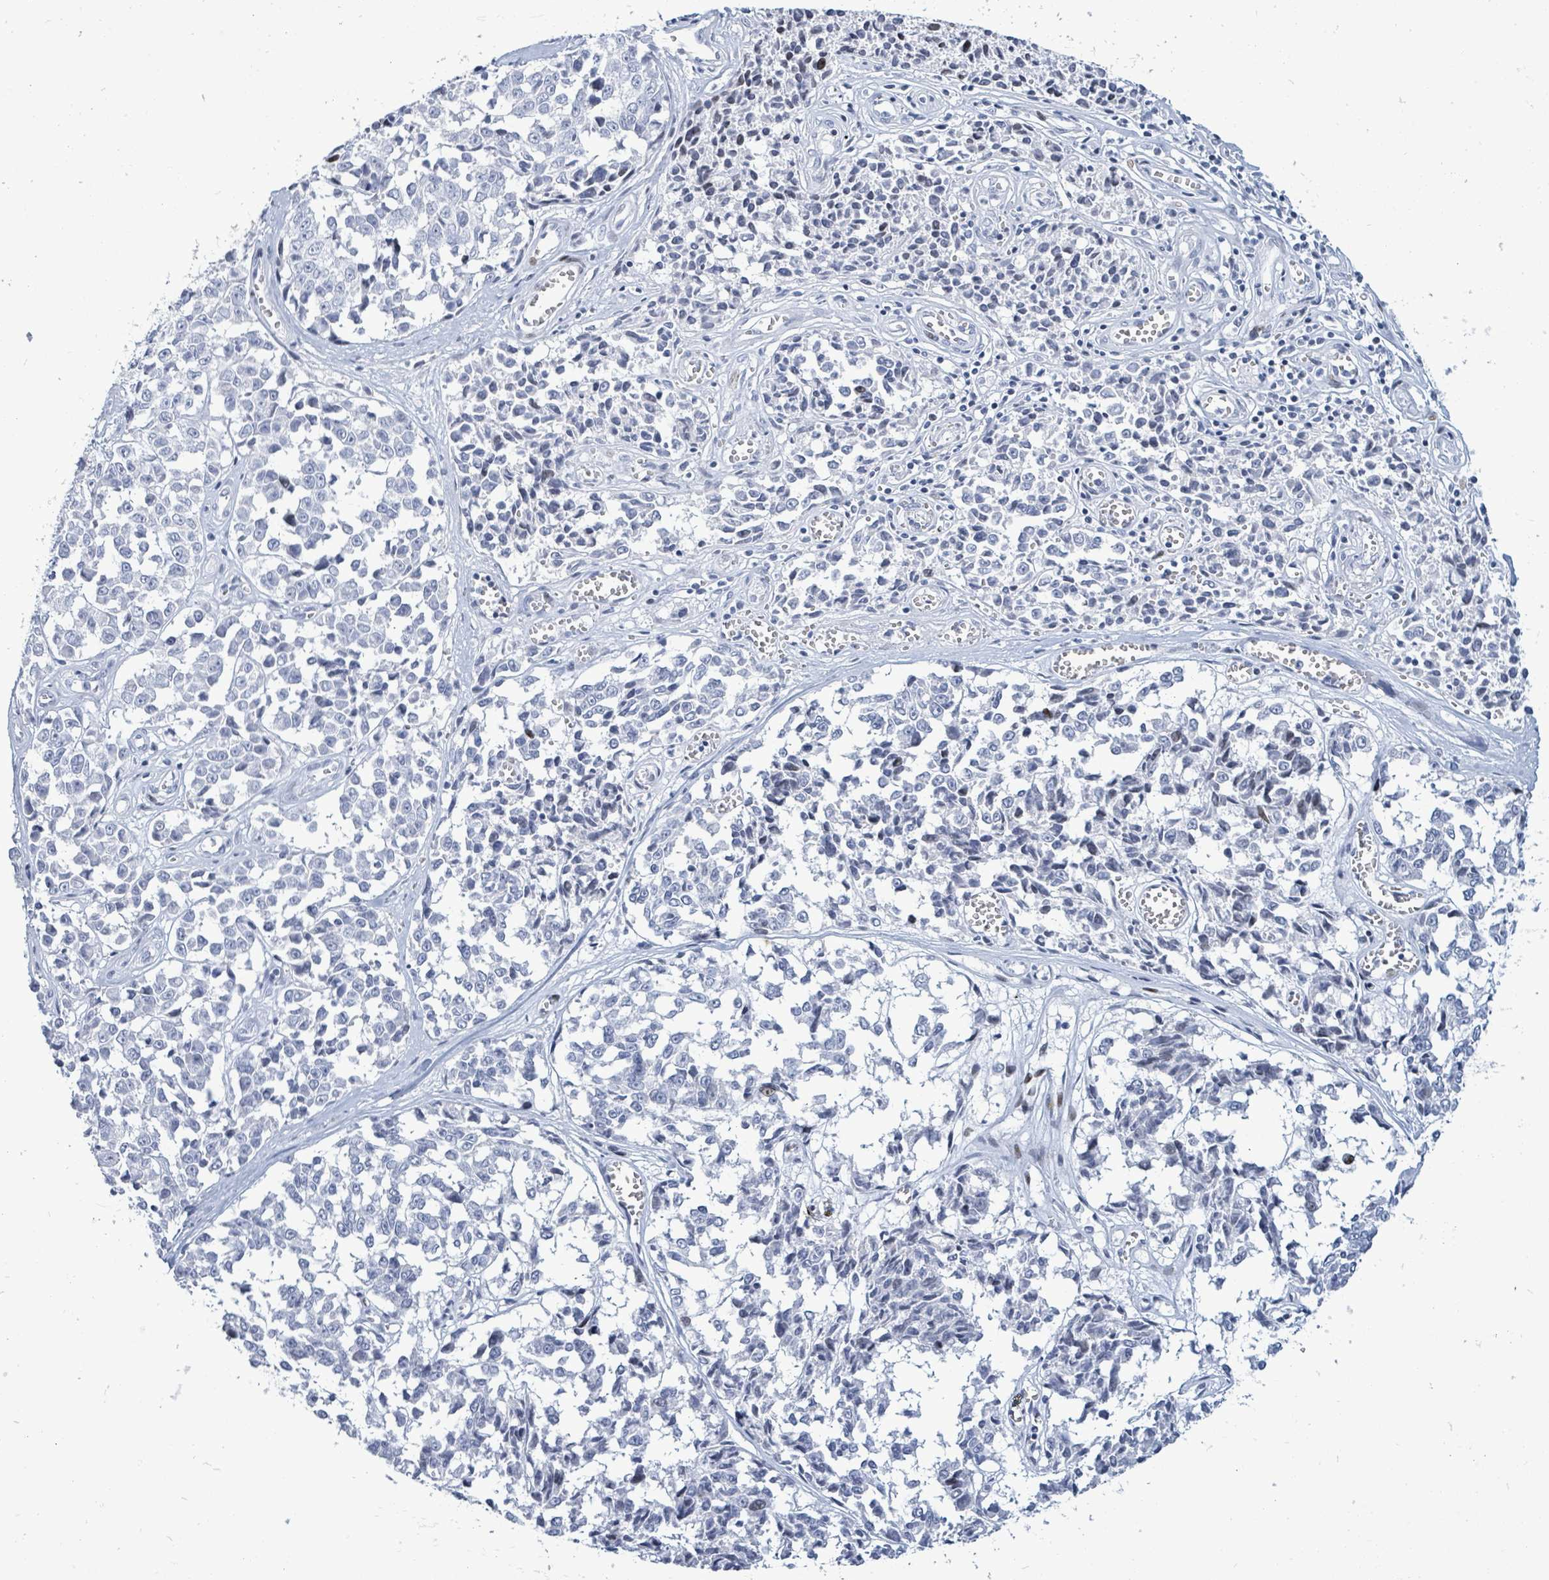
{"staining": {"intensity": "negative", "quantity": "none", "location": "none"}, "tissue": "melanoma", "cell_type": "Tumor cells", "image_type": "cancer", "snomed": [{"axis": "morphology", "description": "Malignant melanoma, NOS"}, {"axis": "topography", "description": "Skin"}], "caption": "Melanoma stained for a protein using IHC displays no expression tumor cells.", "gene": "MALL", "patient": {"sex": "female", "age": 64}}